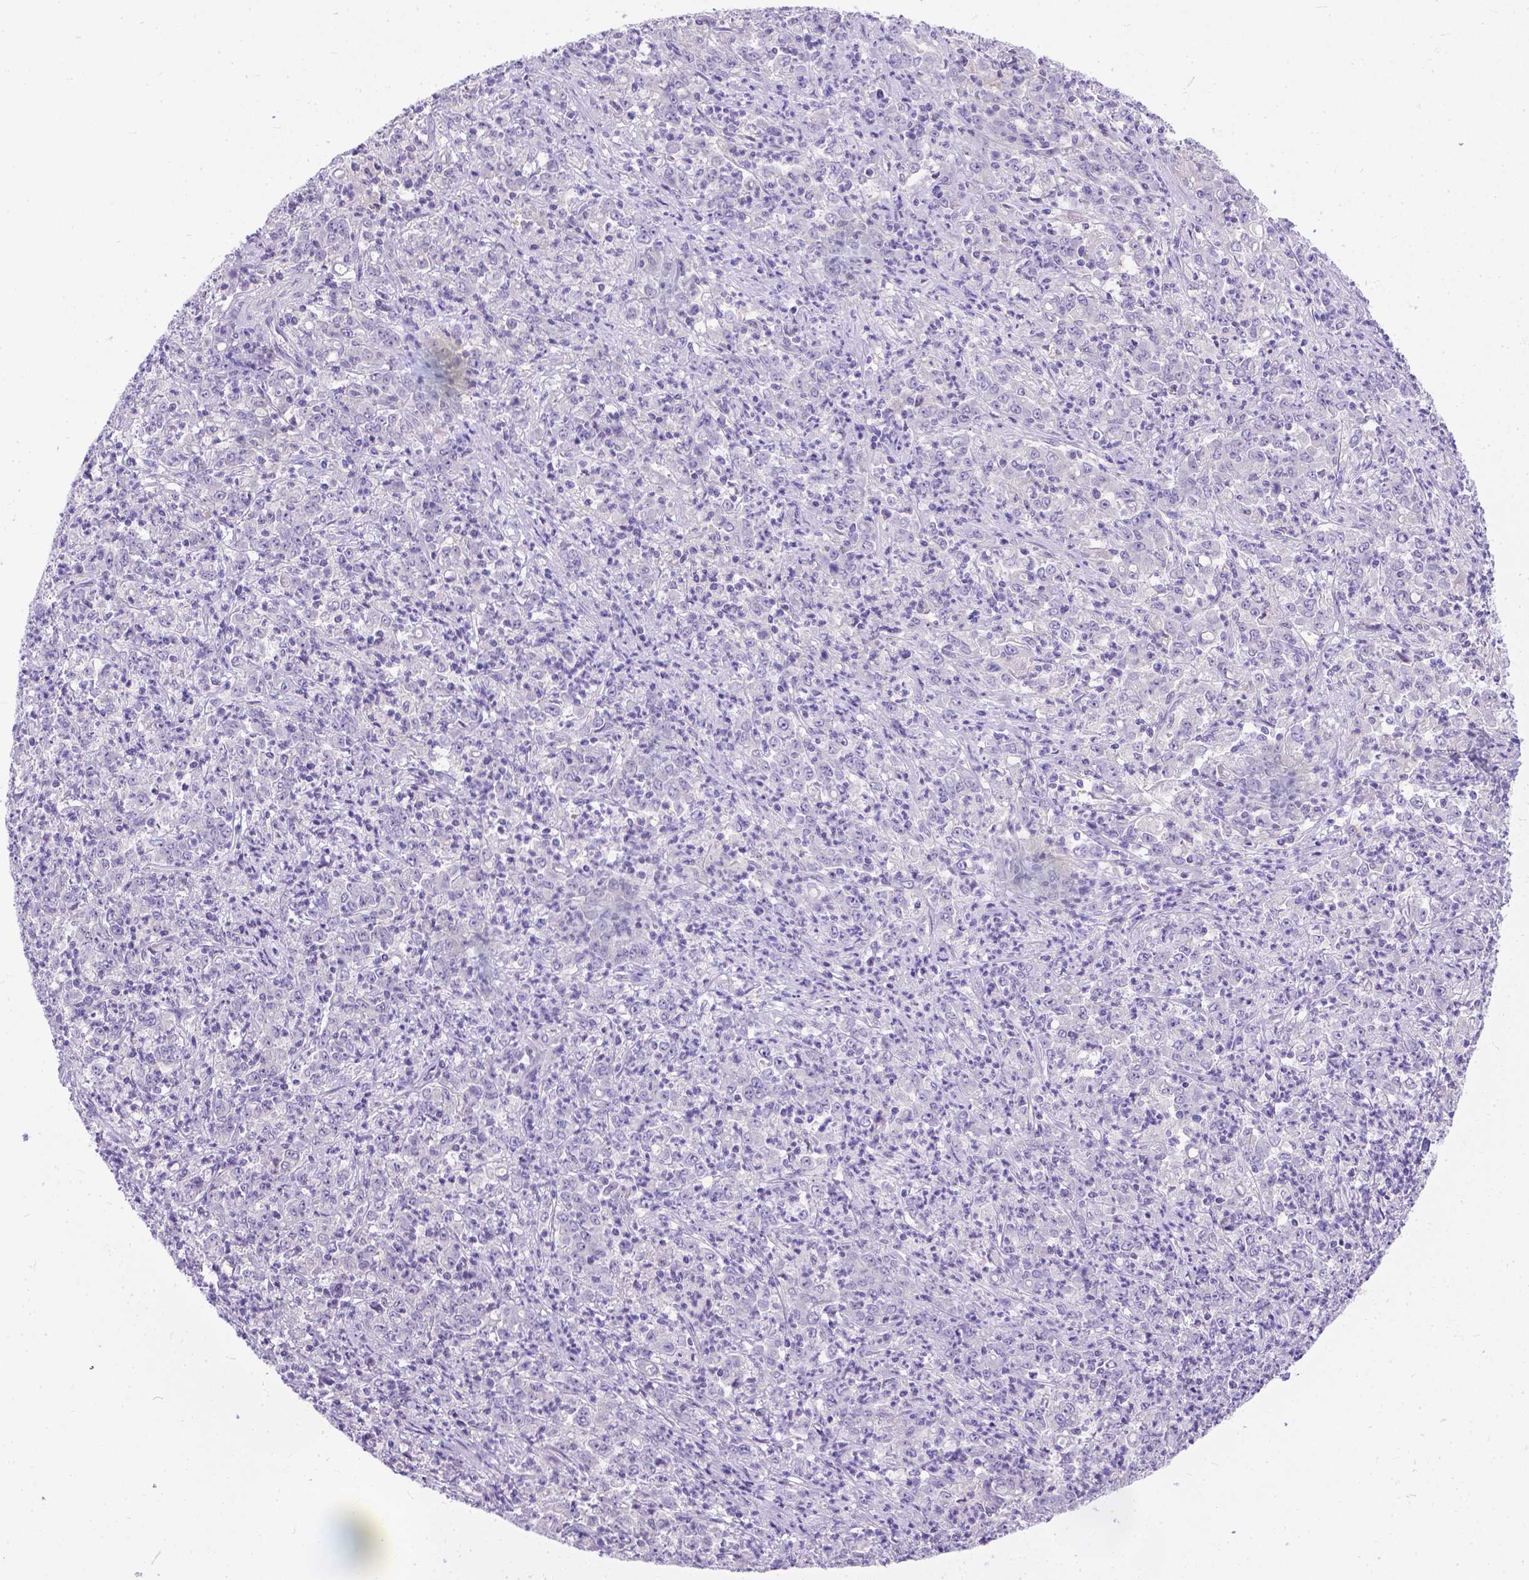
{"staining": {"intensity": "negative", "quantity": "none", "location": "none"}, "tissue": "stomach cancer", "cell_type": "Tumor cells", "image_type": "cancer", "snomed": [{"axis": "morphology", "description": "Adenocarcinoma, NOS"}, {"axis": "topography", "description": "Stomach, lower"}], "caption": "A micrograph of stomach adenocarcinoma stained for a protein exhibits no brown staining in tumor cells.", "gene": "TTLL6", "patient": {"sex": "female", "age": 71}}